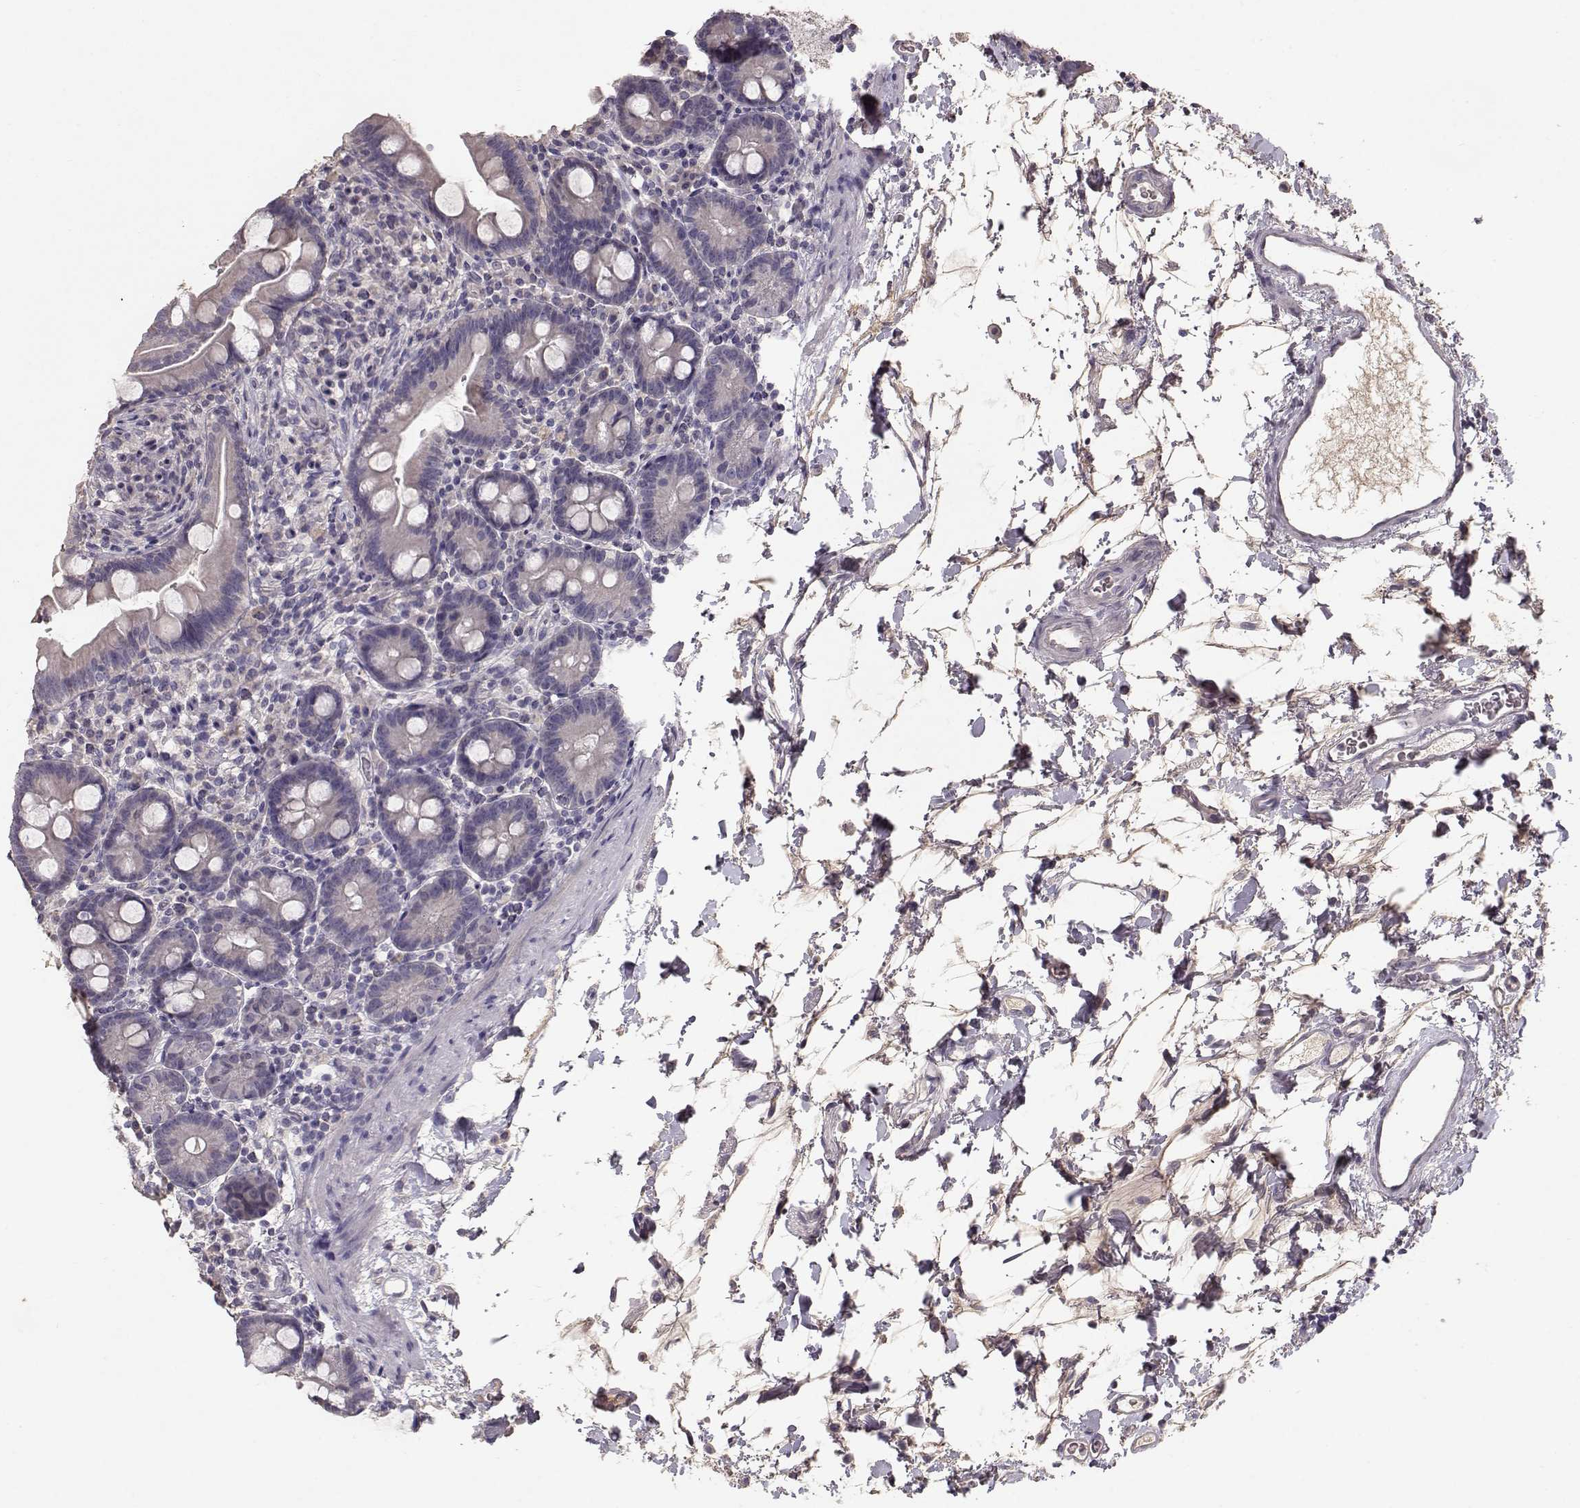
{"staining": {"intensity": "weak", "quantity": "<25%", "location": "cytoplasmic/membranous"}, "tissue": "small intestine", "cell_type": "Glandular cells", "image_type": "normal", "snomed": [{"axis": "morphology", "description": "Normal tissue, NOS"}, {"axis": "topography", "description": "Small intestine"}], "caption": "Small intestine stained for a protein using IHC demonstrates no staining glandular cells.", "gene": "PMCH", "patient": {"sex": "female", "age": 44}}